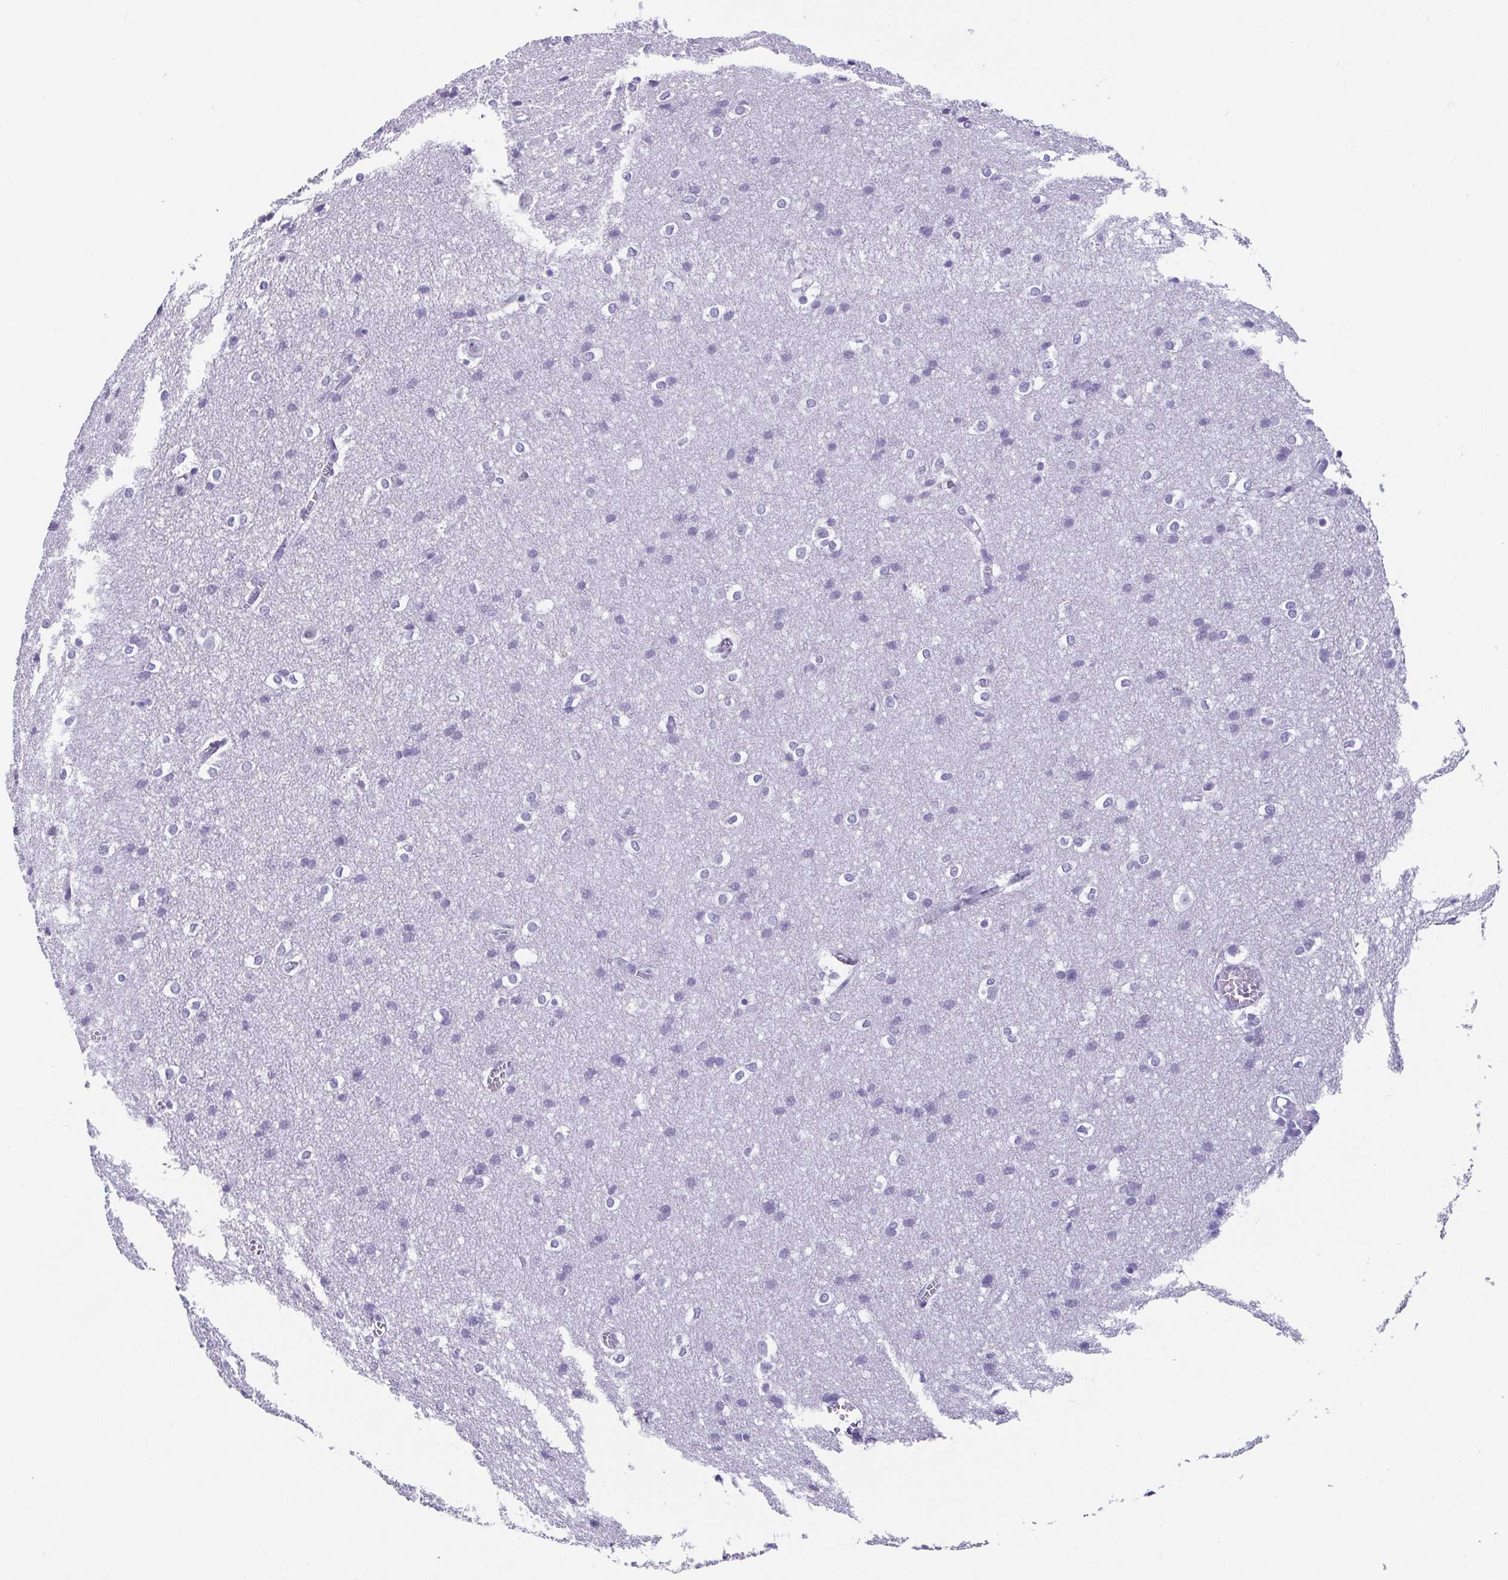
{"staining": {"intensity": "negative", "quantity": "none", "location": "none"}, "tissue": "cerebral cortex", "cell_type": "Endothelial cells", "image_type": "normal", "snomed": [{"axis": "morphology", "description": "Normal tissue, NOS"}, {"axis": "topography", "description": "Cerebral cortex"}], "caption": "Image shows no significant protein positivity in endothelial cells of normal cerebral cortex.", "gene": "ESX1", "patient": {"sex": "male", "age": 37}}